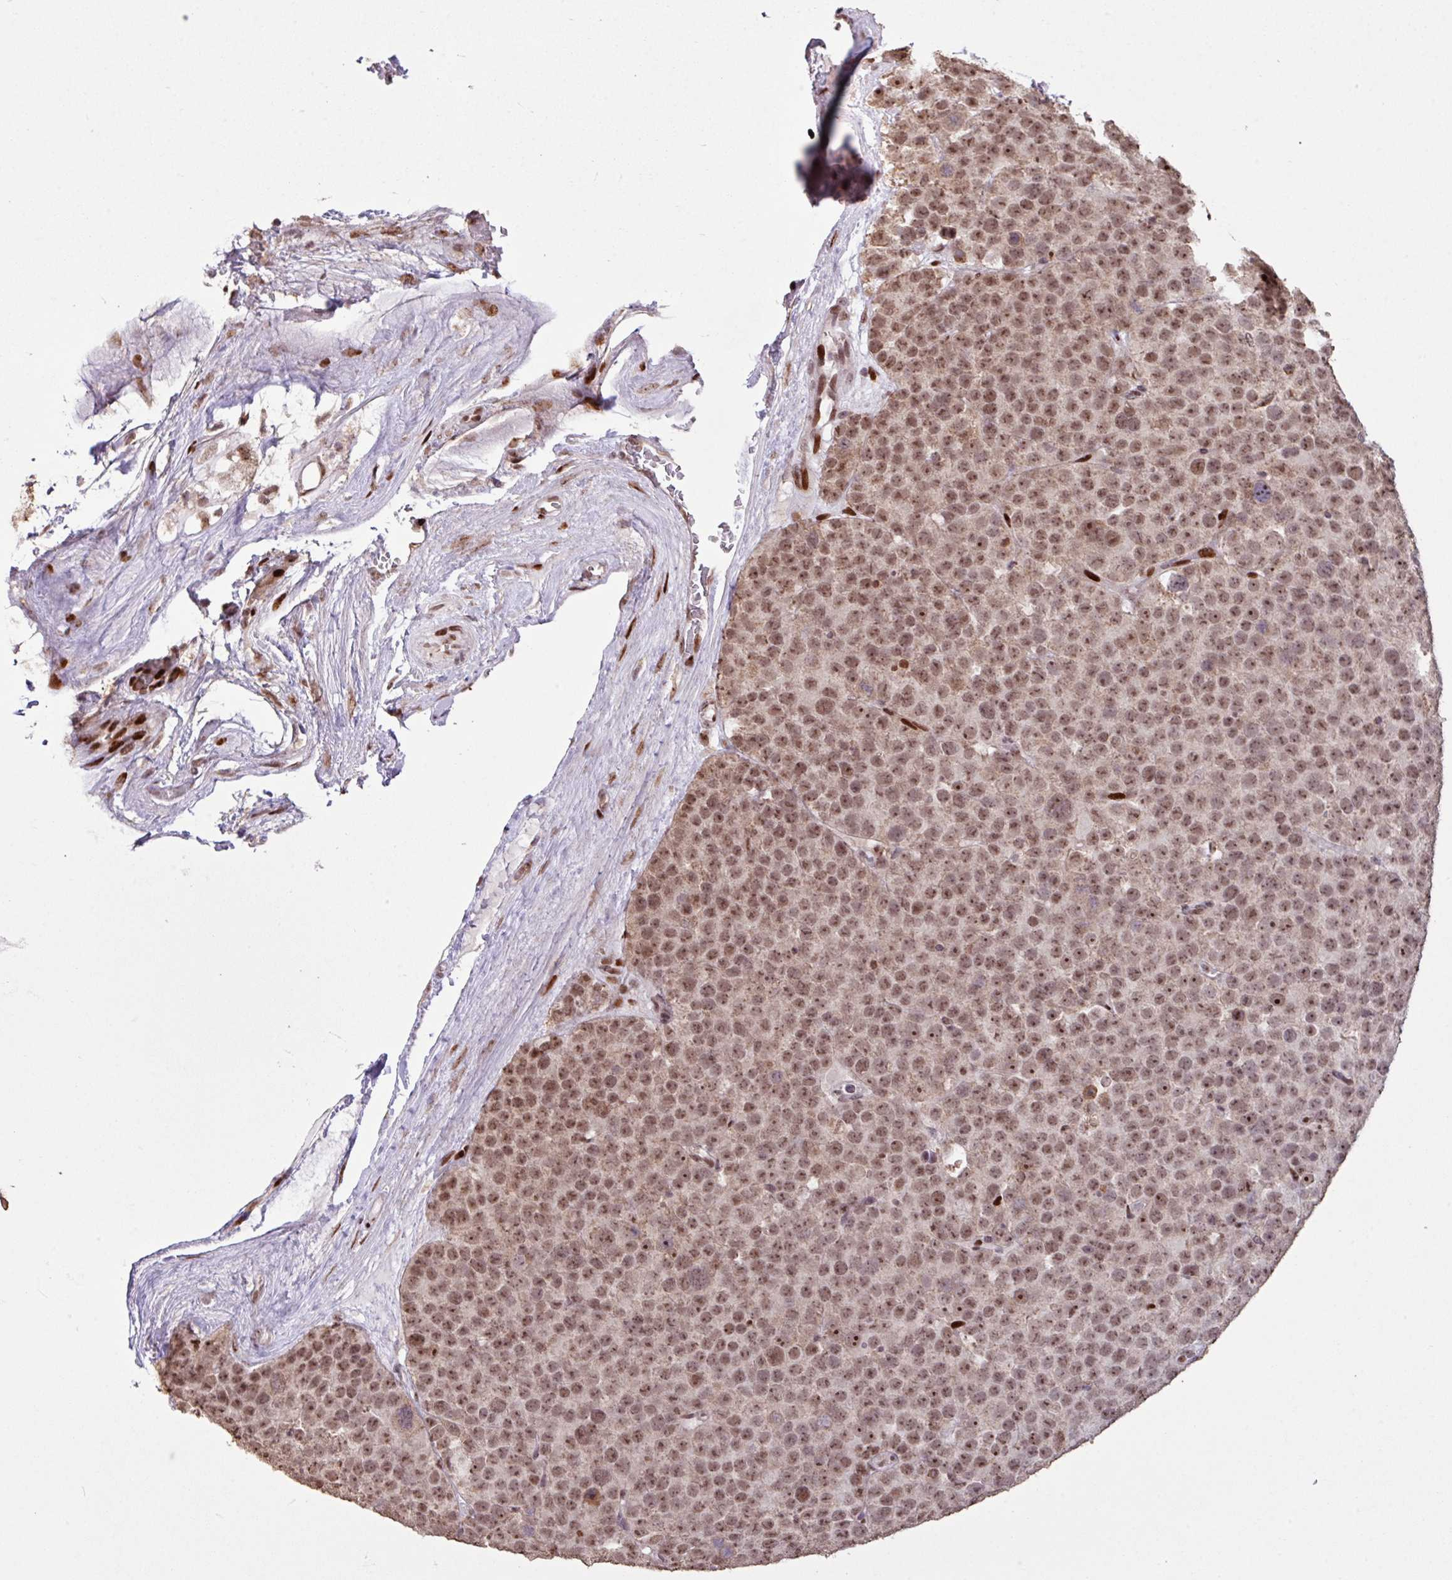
{"staining": {"intensity": "moderate", "quantity": ">75%", "location": "nuclear"}, "tissue": "testis cancer", "cell_type": "Tumor cells", "image_type": "cancer", "snomed": [{"axis": "morphology", "description": "Seminoma, NOS"}, {"axis": "topography", "description": "Testis"}], "caption": "Human testis seminoma stained with a brown dye reveals moderate nuclear positive expression in about >75% of tumor cells.", "gene": "ZNF709", "patient": {"sex": "male", "age": 71}}